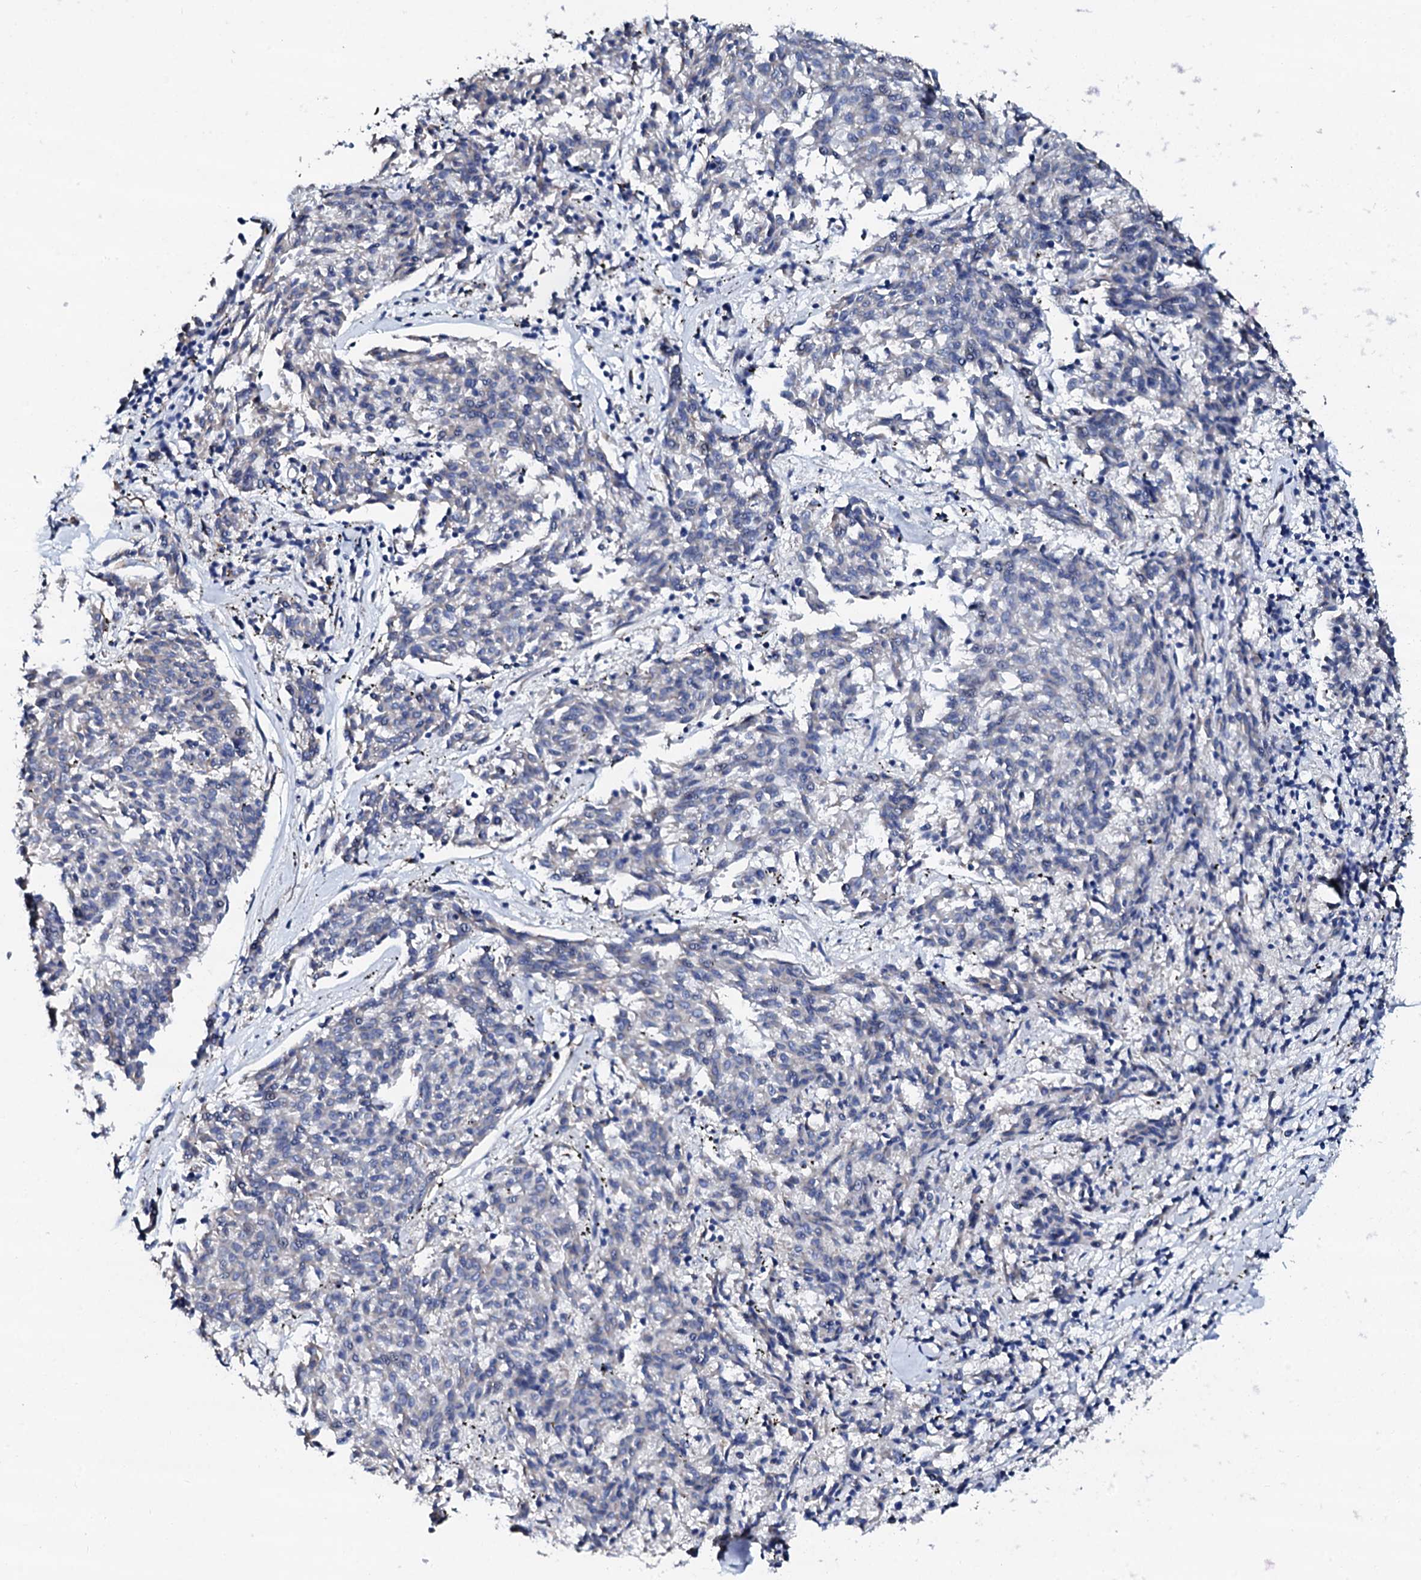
{"staining": {"intensity": "negative", "quantity": "none", "location": "none"}, "tissue": "melanoma", "cell_type": "Tumor cells", "image_type": "cancer", "snomed": [{"axis": "morphology", "description": "Malignant melanoma, NOS"}, {"axis": "topography", "description": "Skin"}], "caption": "This is a histopathology image of immunohistochemistry (IHC) staining of melanoma, which shows no positivity in tumor cells. Brightfield microscopy of immunohistochemistry stained with DAB (3,3'-diaminobenzidine) (brown) and hematoxylin (blue), captured at high magnification.", "gene": "AKAP3", "patient": {"sex": "female", "age": 72}}